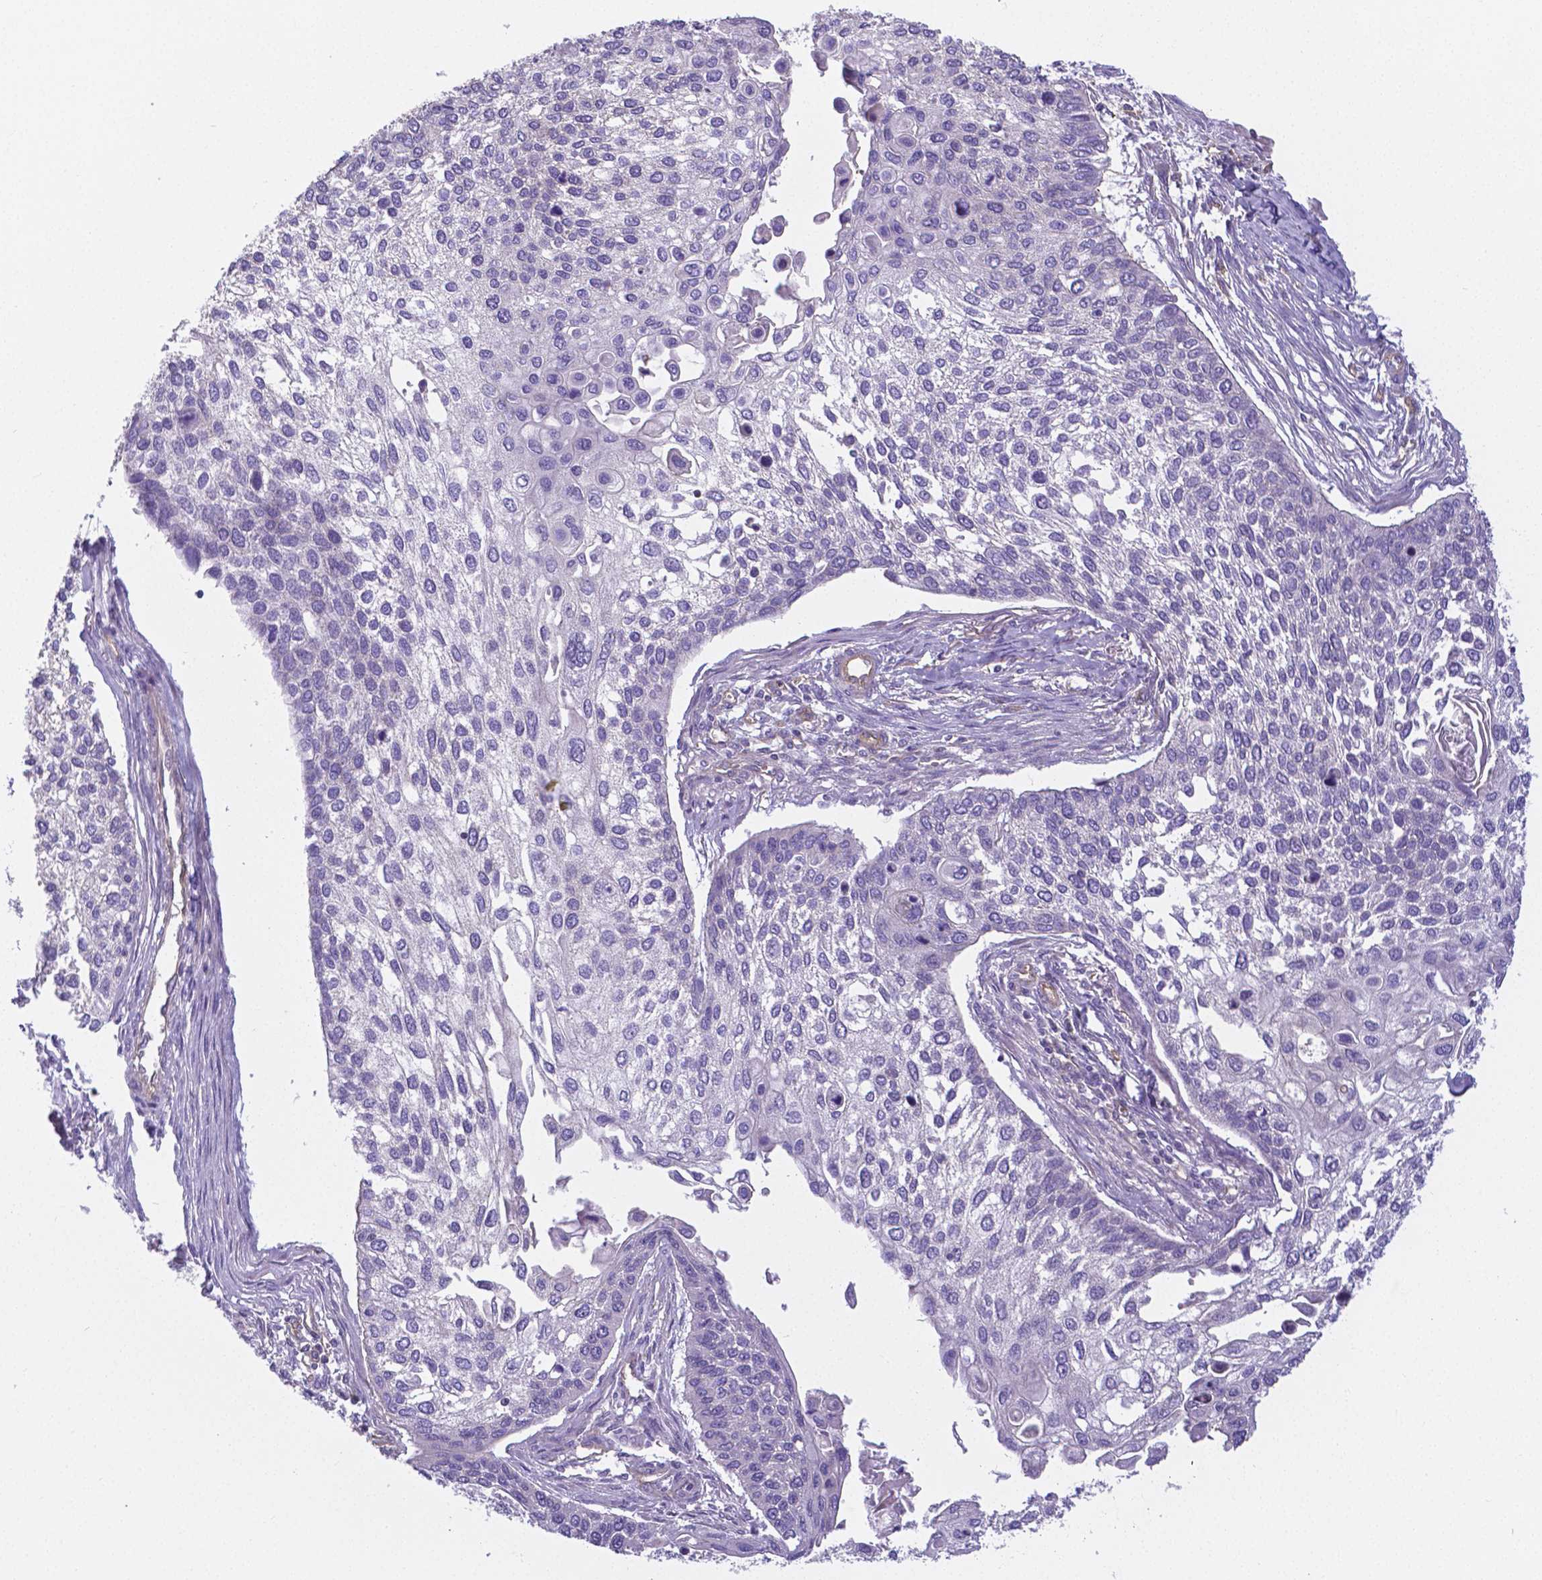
{"staining": {"intensity": "negative", "quantity": "none", "location": "none"}, "tissue": "lung cancer", "cell_type": "Tumor cells", "image_type": "cancer", "snomed": [{"axis": "morphology", "description": "Squamous cell carcinoma, NOS"}, {"axis": "morphology", "description": "Squamous cell carcinoma, metastatic, NOS"}, {"axis": "topography", "description": "Lung"}], "caption": "A high-resolution photomicrograph shows immunohistochemistry staining of metastatic squamous cell carcinoma (lung), which exhibits no significant expression in tumor cells. Brightfield microscopy of immunohistochemistry stained with DAB (brown) and hematoxylin (blue), captured at high magnification.", "gene": "CRMP1", "patient": {"sex": "male", "age": 63}}